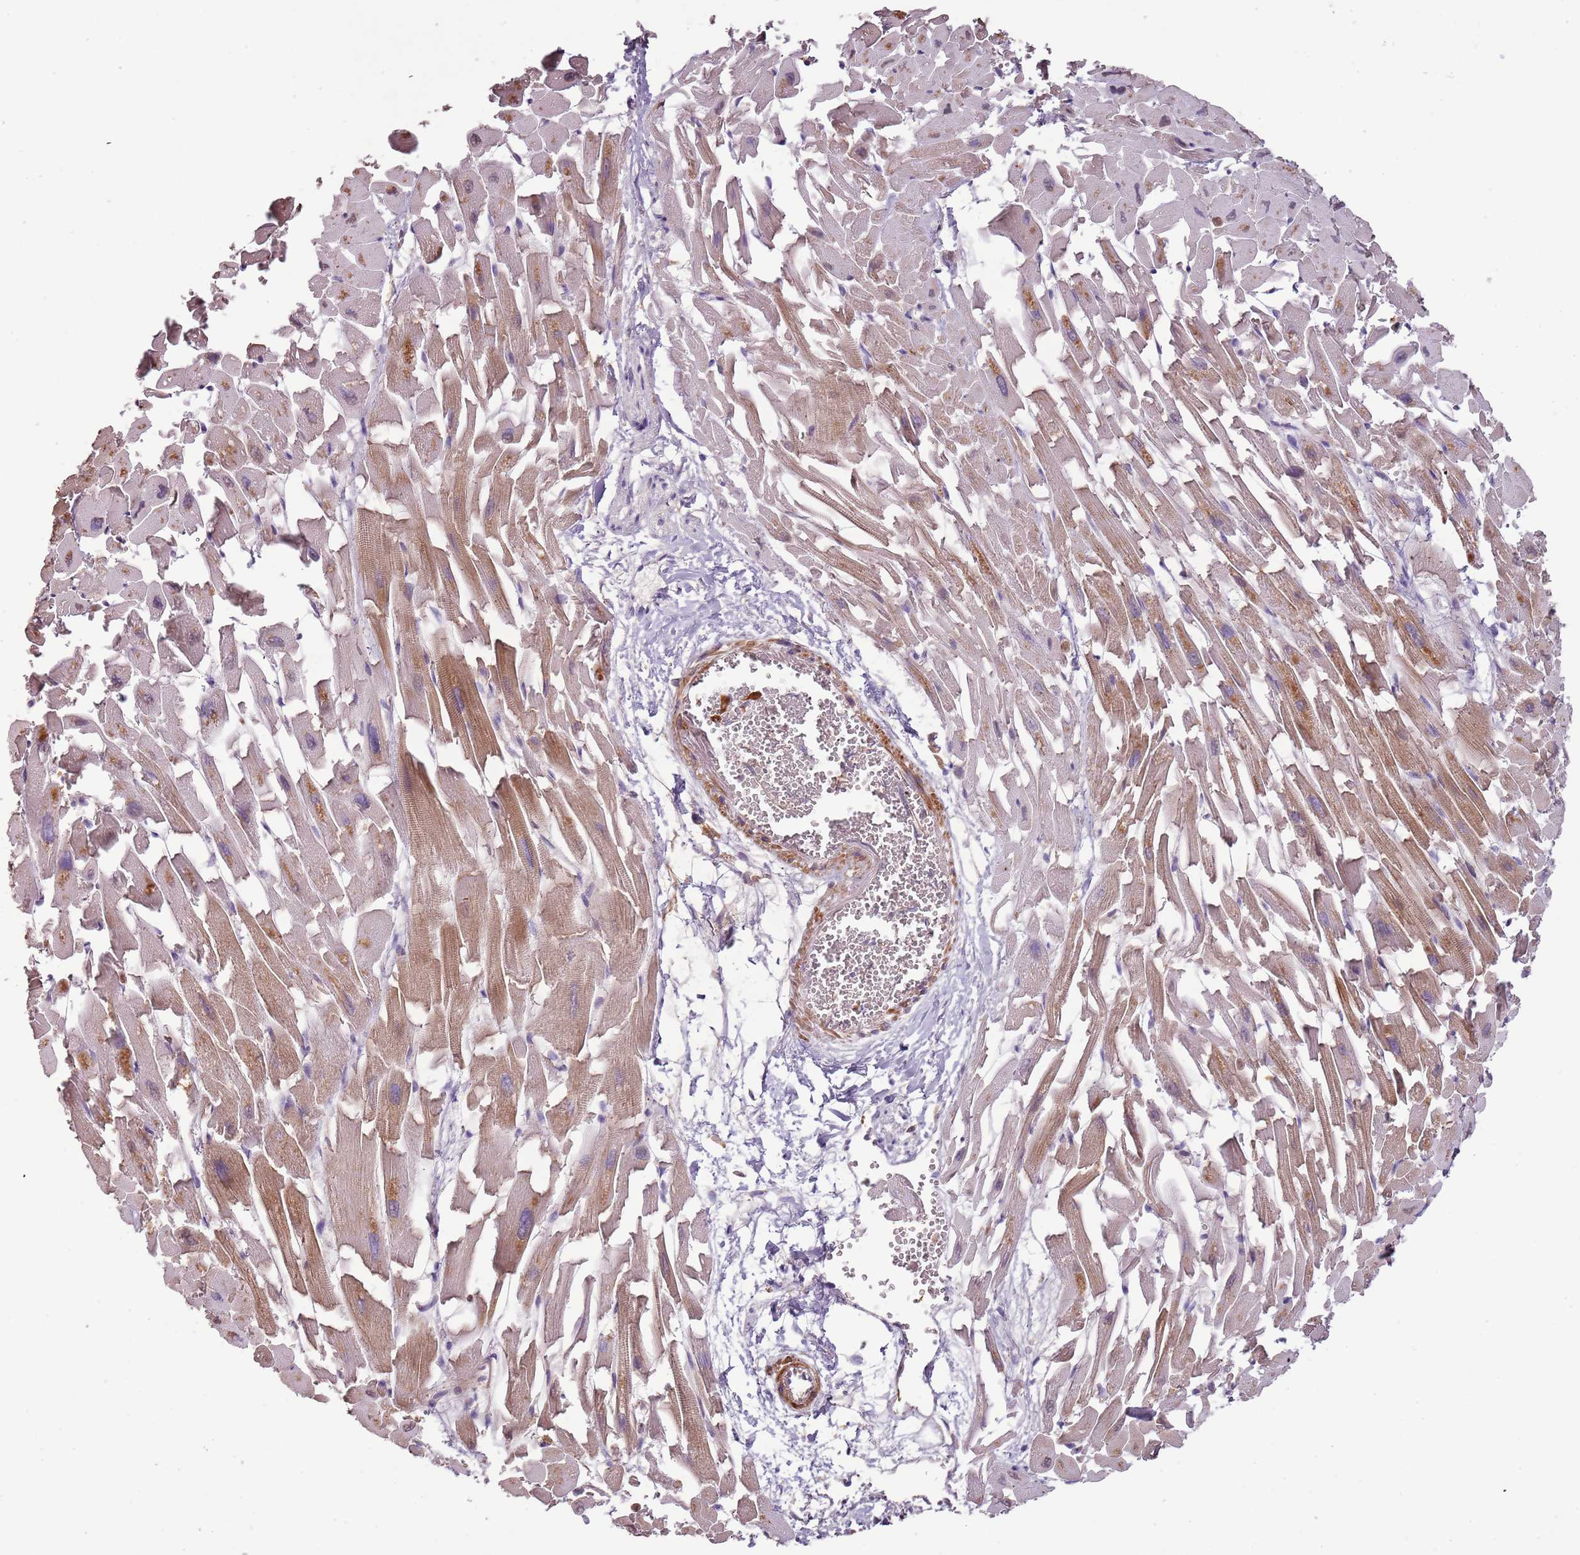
{"staining": {"intensity": "moderate", "quantity": ">75%", "location": "cytoplasmic/membranous"}, "tissue": "heart muscle", "cell_type": "Cardiomyocytes", "image_type": "normal", "snomed": [{"axis": "morphology", "description": "Normal tissue, NOS"}, {"axis": "topography", "description": "Heart"}], "caption": "A brown stain highlights moderate cytoplasmic/membranous positivity of a protein in cardiomyocytes of normal human heart muscle.", "gene": "FECH", "patient": {"sex": "female", "age": 64}}